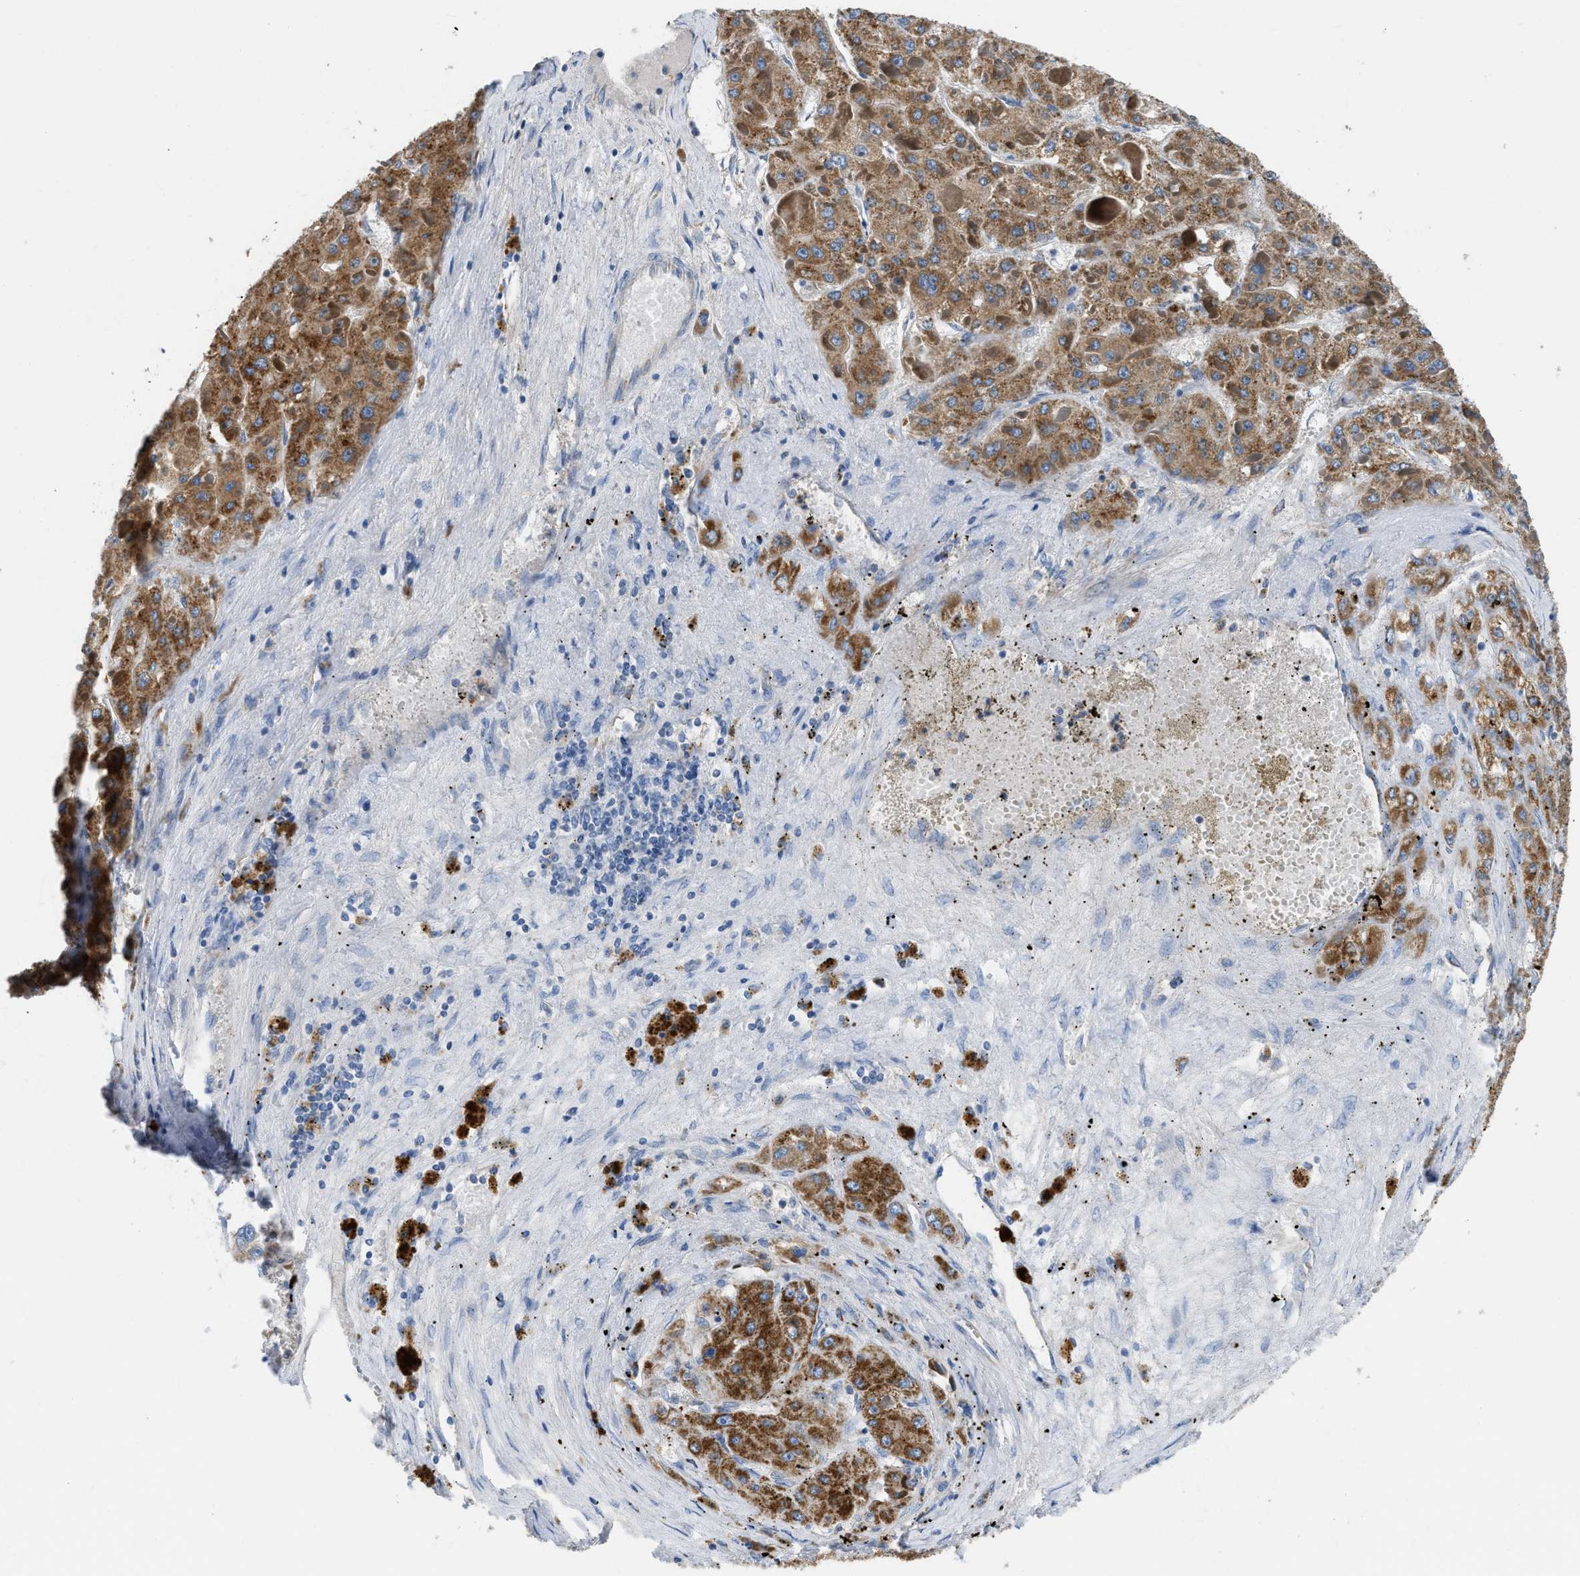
{"staining": {"intensity": "moderate", "quantity": ">75%", "location": "cytoplasmic/membranous"}, "tissue": "liver cancer", "cell_type": "Tumor cells", "image_type": "cancer", "snomed": [{"axis": "morphology", "description": "Carcinoma, Hepatocellular, NOS"}, {"axis": "topography", "description": "Liver"}], "caption": "Hepatocellular carcinoma (liver) was stained to show a protein in brown. There is medium levels of moderate cytoplasmic/membranous positivity in approximately >75% of tumor cells. The staining is performed using DAB (3,3'-diaminobenzidine) brown chromogen to label protein expression. The nuclei are counter-stained blue using hematoxylin.", "gene": "SLC25A13", "patient": {"sex": "female", "age": 73}}